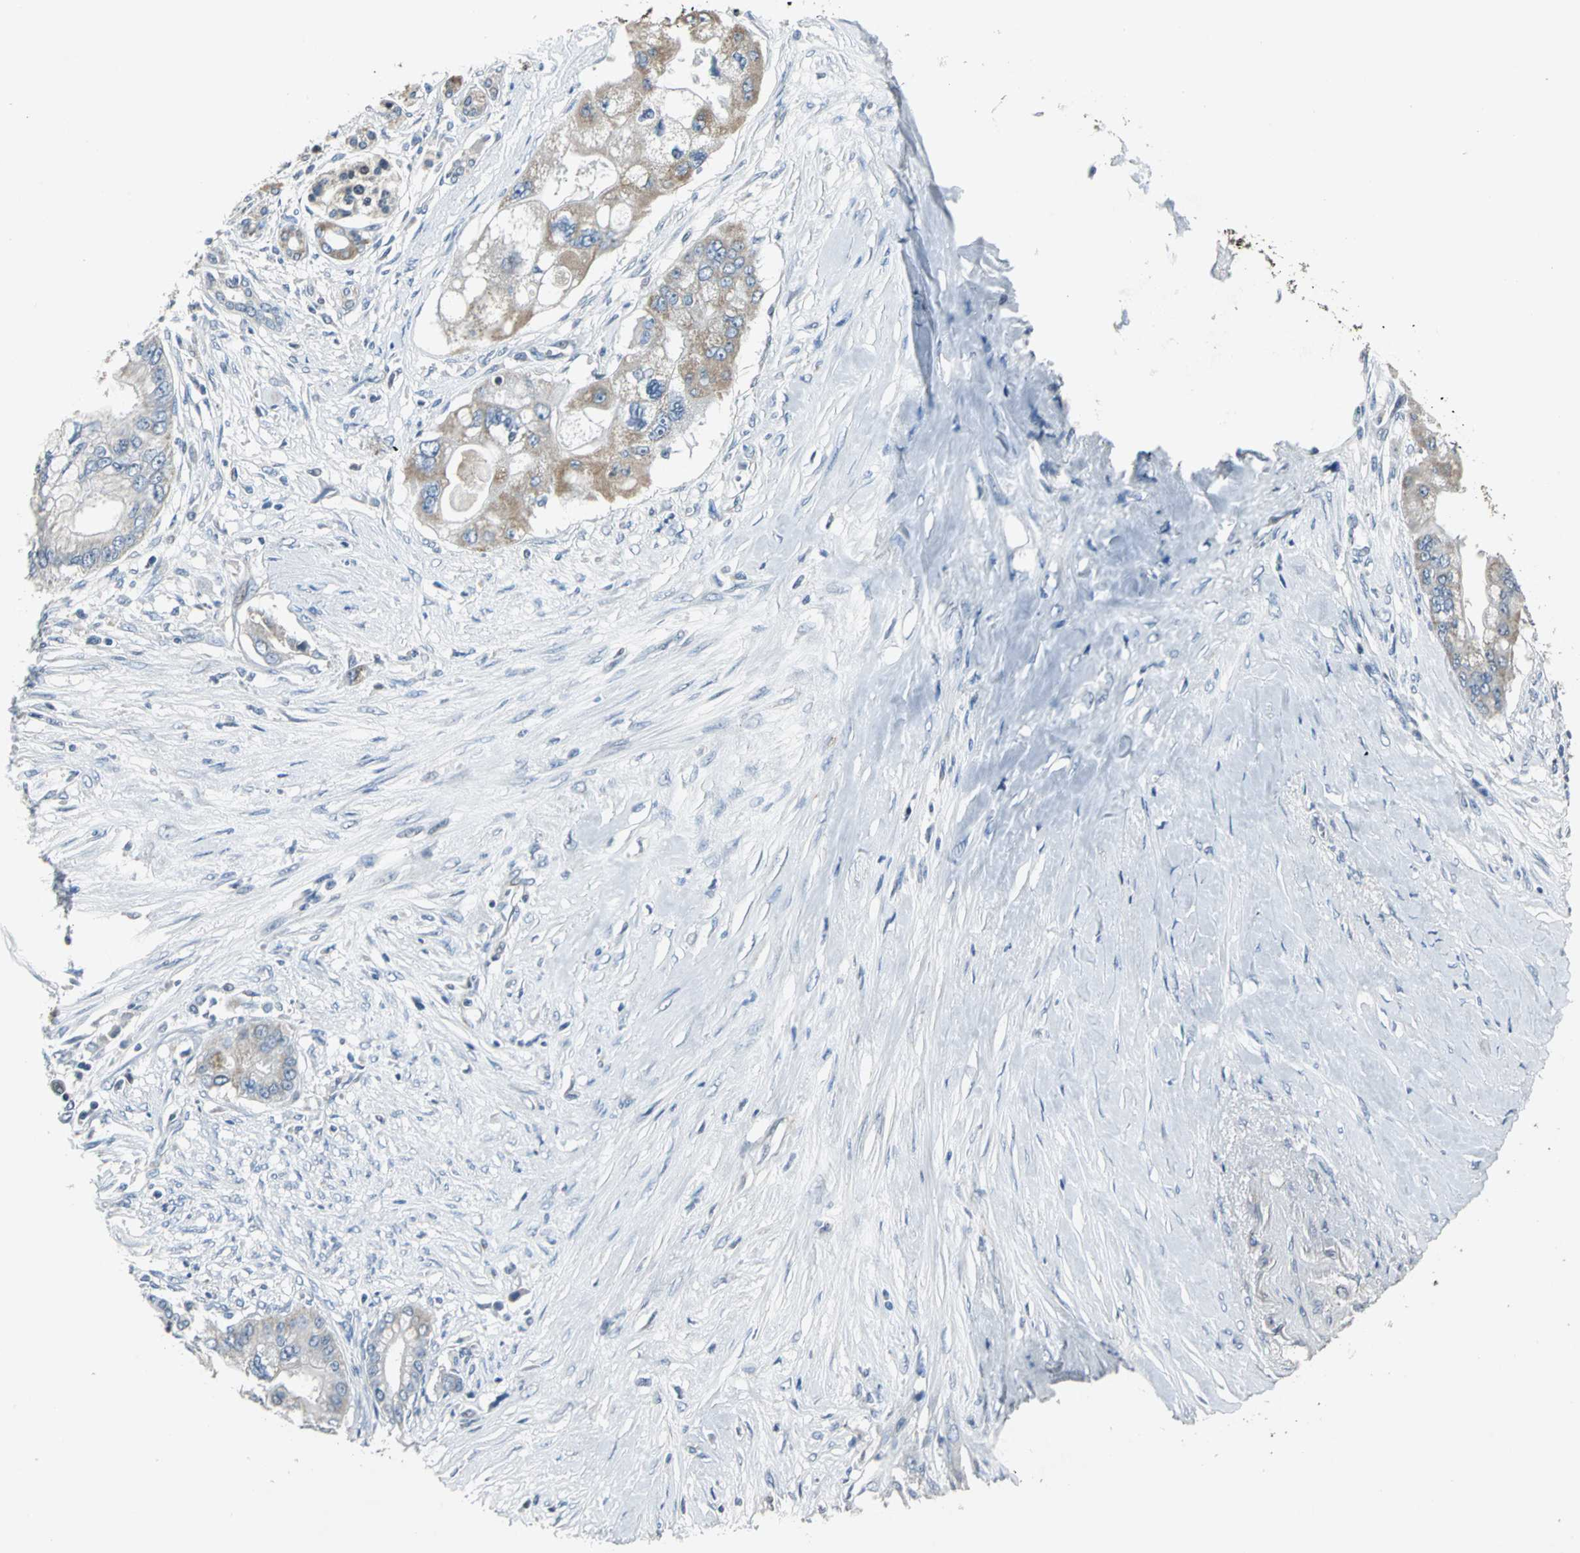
{"staining": {"intensity": "weak", "quantity": "<25%", "location": "cytoplasmic/membranous"}, "tissue": "pancreatic cancer", "cell_type": "Tumor cells", "image_type": "cancer", "snomed": [{"axis": "morphology", "description": "Adenocarcinoma, NOS"}, {"axis": "topography", "description": "Pancreas"}], "caption": "This photomicrograph is of pancreatic adenocarcinoma stained with IHC to label a protein in brown with the nuclei are counter-stained blue. There is no expression in tumor cells. (Brightfield microscopy of DAB (3,3'-diaminobenzidine) IHC at high magnification).", "gene": "JADE3", "patient": {"sex": "male", "age": 59}}